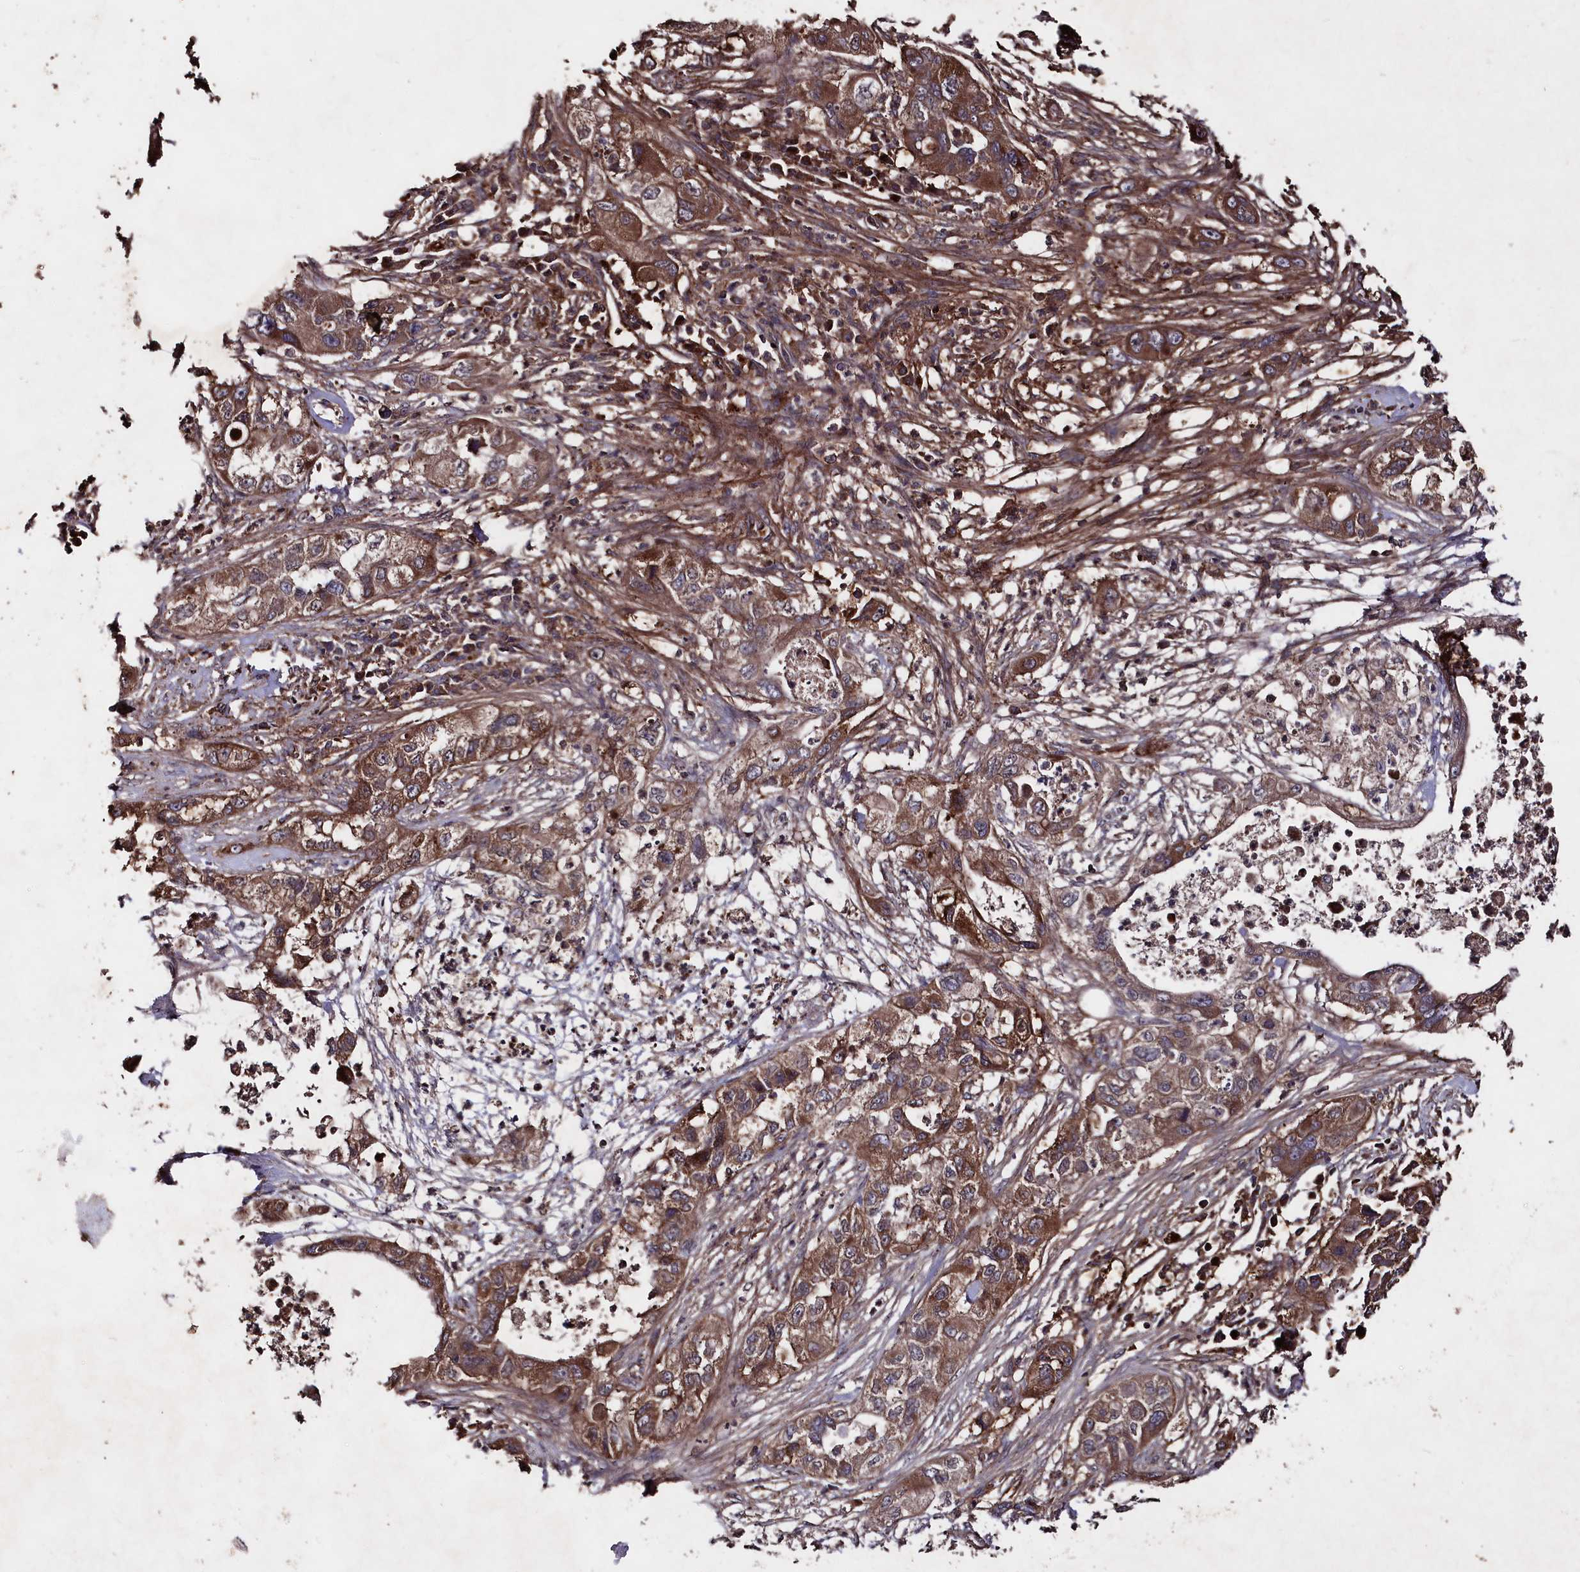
{"staining": {"intensity": "moderate", "quantity": ">75%", "location": "cytoplasmic/membranous"}, "tissue": "pancreatic cancer", "cell_type": "Tumor cells", "image_type": "cancer", "snomed": [{"axis": "morphology", "description": "Adenocarcinoma, NOS"}, {"axis": "topography", "description": "Pancreas"}], "caption": "Immunohistochemistry of pancreatic adenocarcinoma displays medium levels of moderate cytoplasmic/membranous expression in approximately >75% of tumor cells.", "gene": "MYO1H", "patient": {"sex": "female", "age": 78}}